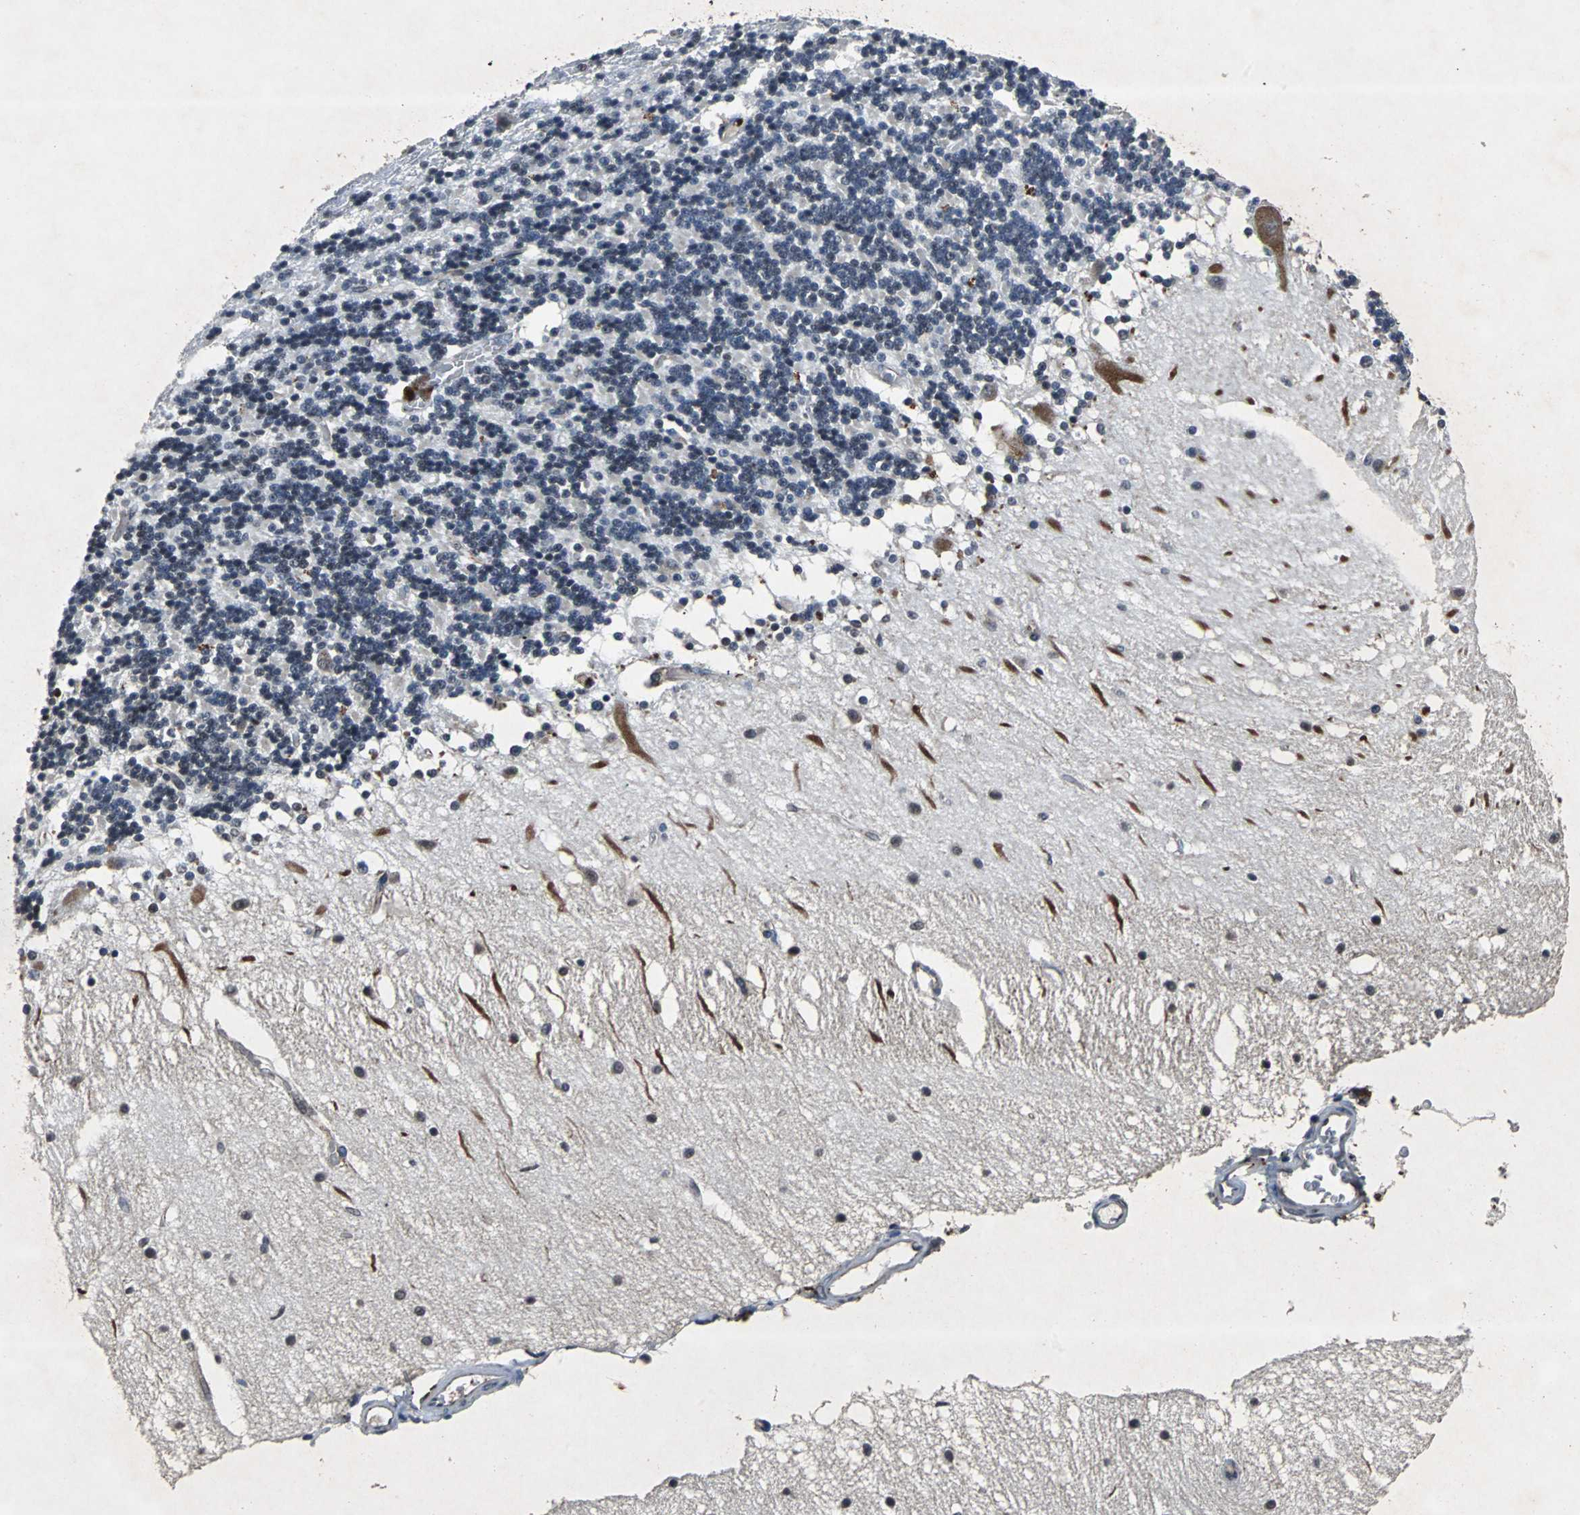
{"staining": {"intensity": "negative", "quantity": "none", "location": "none"}, "tissue": "cerebellum", "cell_type": "Cells in granular layer", "image_type": "normal", "snomed": [{"axis": "morphology", "description": "Normal tissue, NOS"}, {"axis": "topography", "description": "Cerebellum"}], "caption": "IHC micrograph of benign human cerebellum stained for a protein (brown), which demonstrates no staining in cells in granular layer.", "gene": "LSR", "patient": {"sex": "female", "age": 54}}